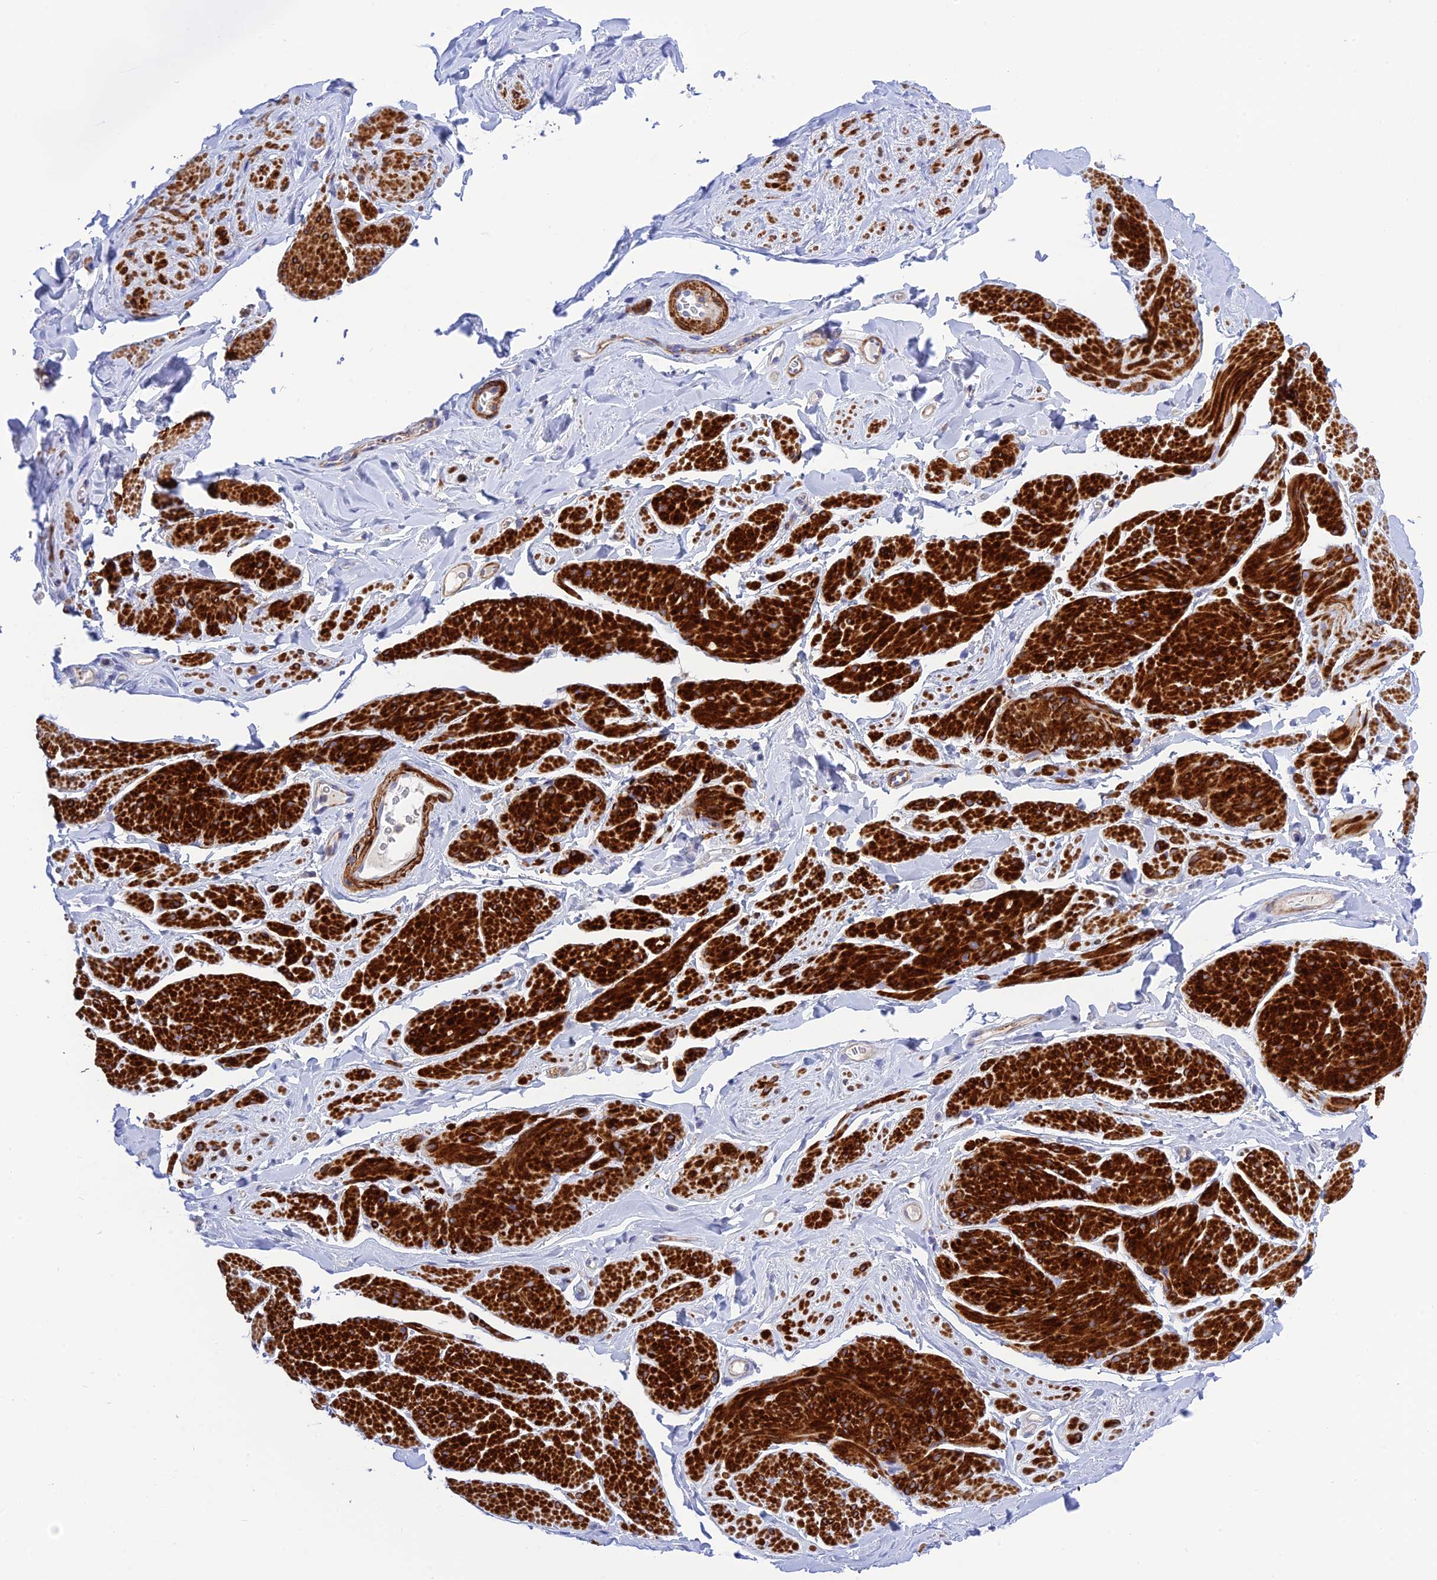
{"staining": {"intensity": "strong", "quantity": ">75%", "location": "cytoplasmic/membranous"}, "tissue": "smooth muscle", "cell_type": "Smooth muscle cells", "image_type": "normal", "snomed": [{"axis": "morphology", "description": "Normal tissue, NOS"}, {"axis": "topography", "description": "Smooth muscle"}, {"axis": "topography", "description": "Peripheral nerve tissue"}], "caption": "Normal smooth muscle displays strong cytoplasmic/membranous positivity in approximately >75% of smooth muscle cells.", "gene": "ZDHHC16", "patient": {"sex": "male", "age": 69}}